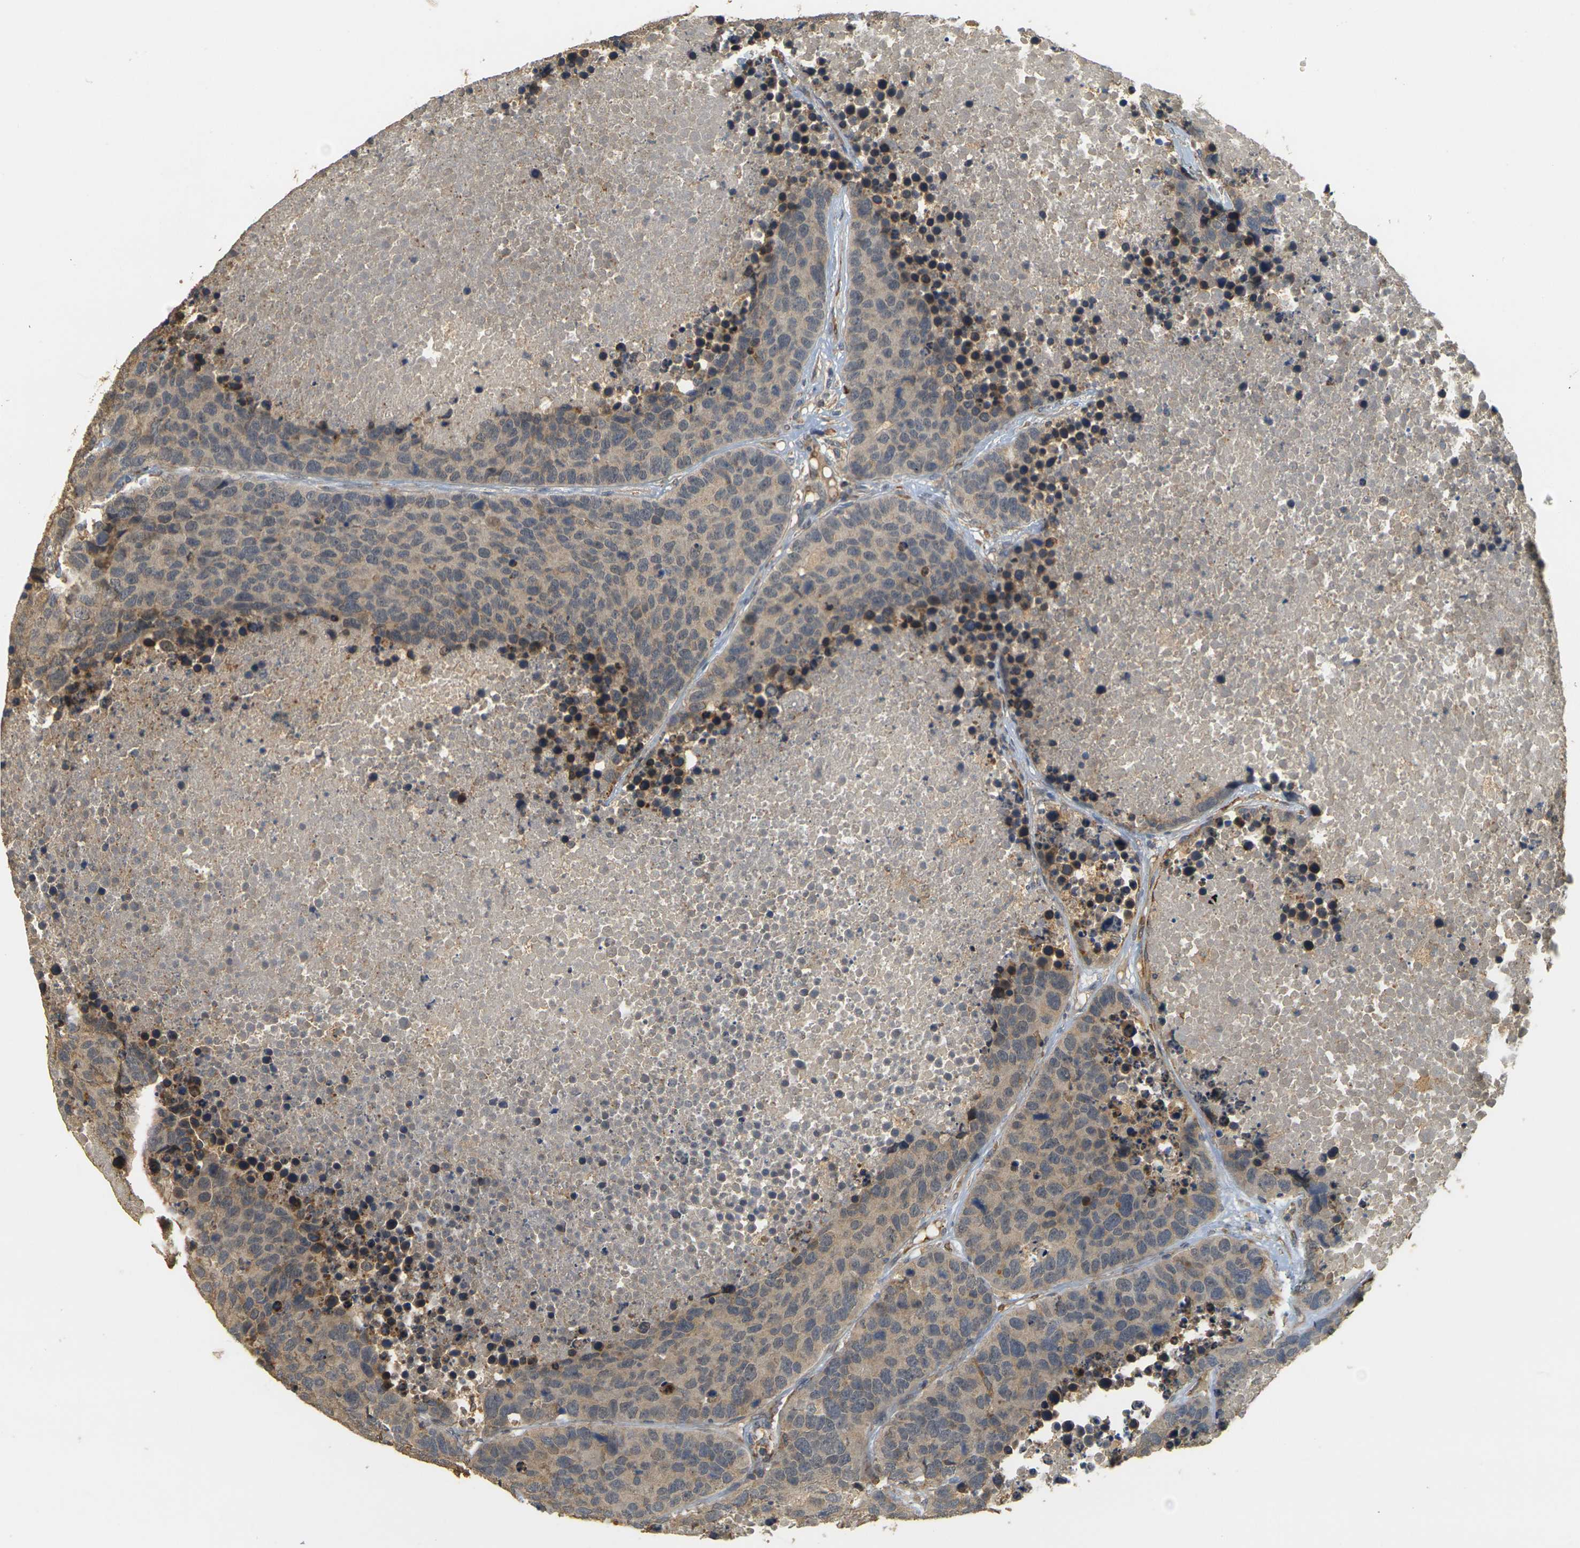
{"staining": {"intensity": "weak", "quantity": "<25%", "location": "cytoplasmic/membranous"}, "tissue": "carcinoid", "cell_type": "Tumor cells", "image_type": "cancer", "snomed": [{"axis": "morphology", "description": "Carcinoid, malignant, NOS"}, {"axis": "topography", "description": "Lung"}], "caption": "A histopathology image of carcinoid stained for a protein displays no brown staining in tumor cells.", "gene": "MEGF9", "patient": {"sex": "male", "age": 60}}